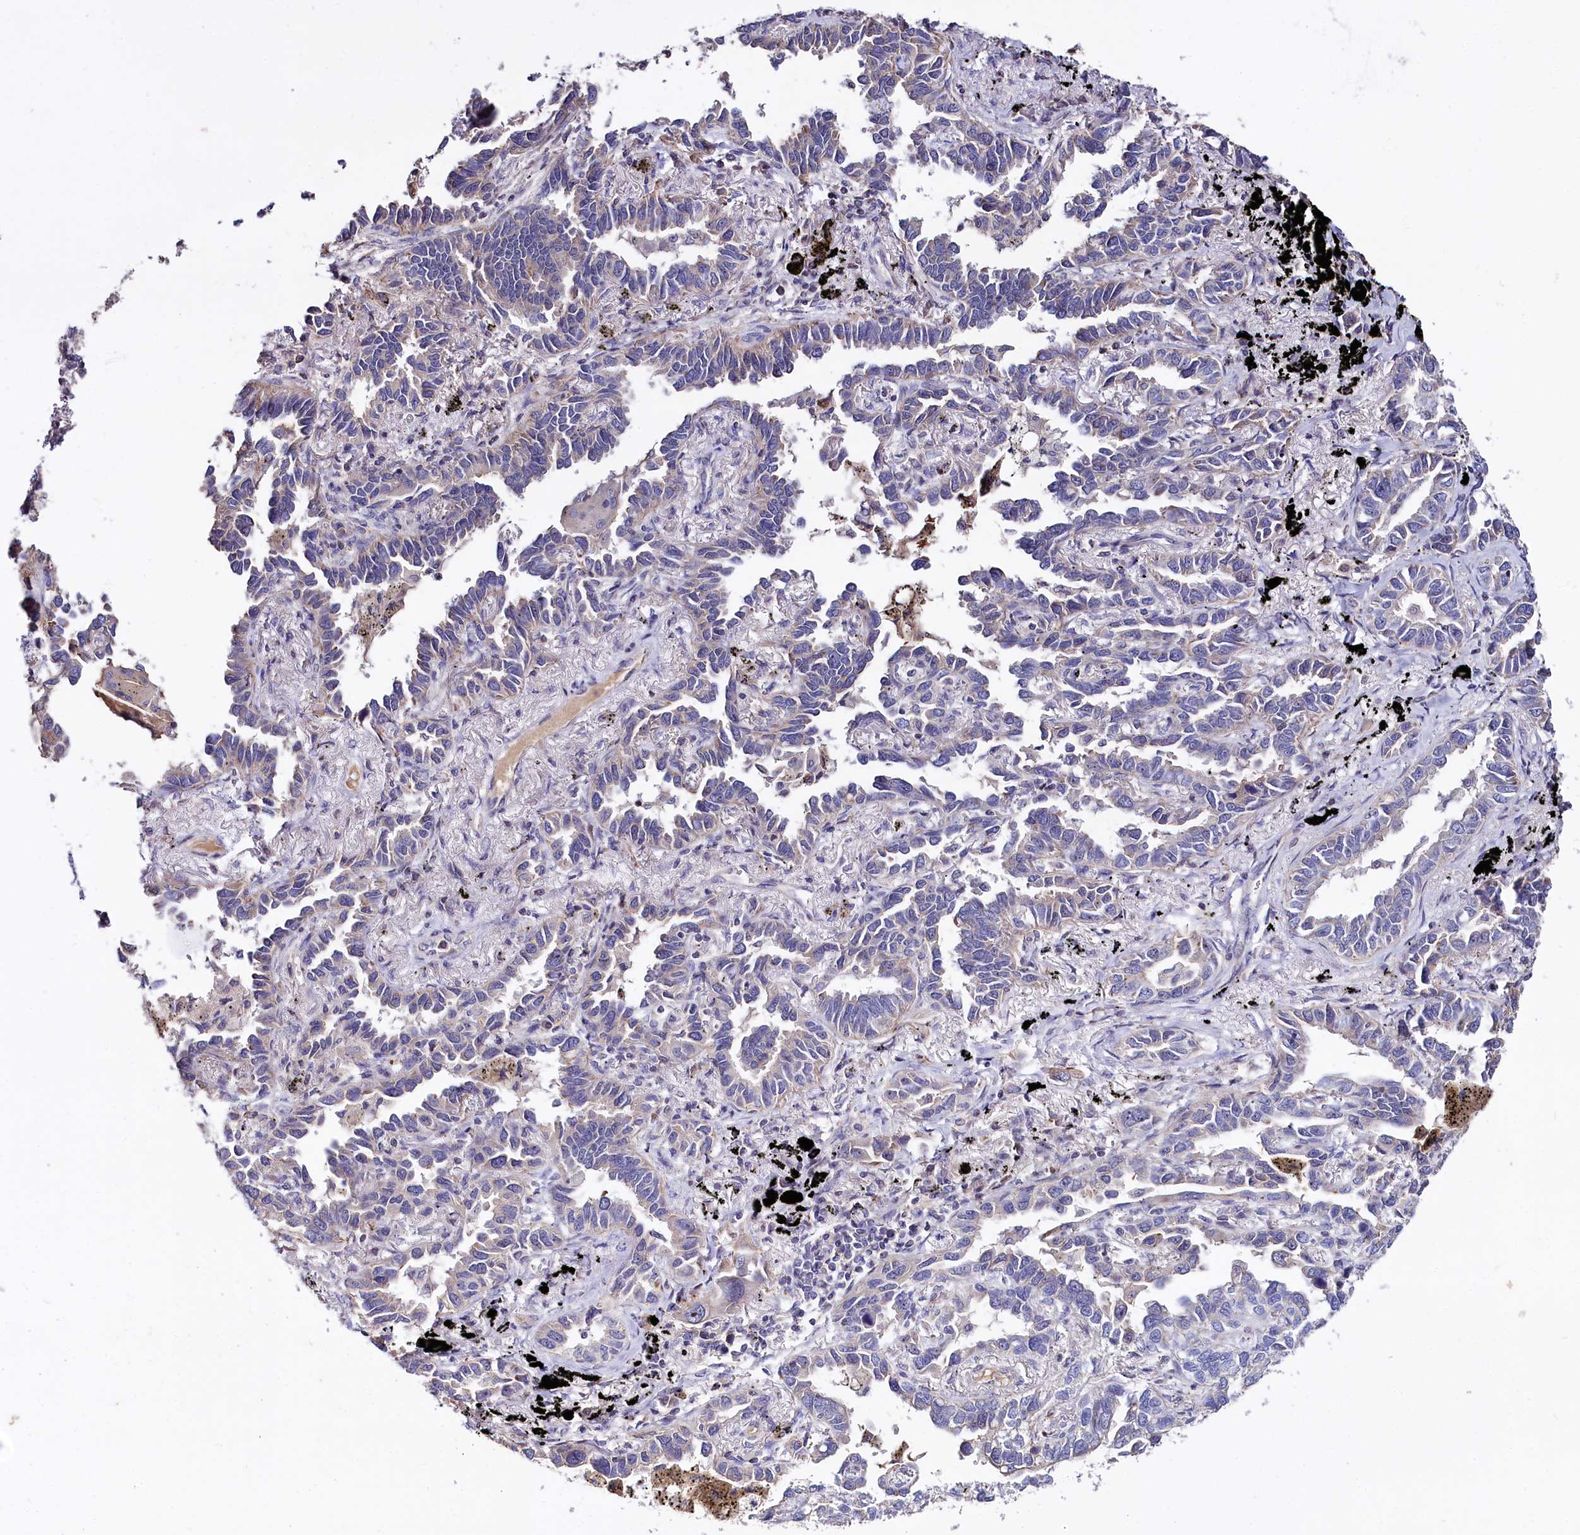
{"staining": {"intensity": "weak", "quantity": "<25%", "location": "cytoplasmic/membranous"}, "tissue": "lung cancer", "cell_type": "Tumor cells", "image_type": "cancer", "snomed": [{"axis": "morphology", "description": "Adenocarcinoma, NOS"}, {"axis": "topography", "description": "Lung"}], "caption": "Immunohistochemistry (IHC) image of human adenocarcinoma (lung) stained for a protein (brown), which displays no staining in tumor cells.", "gene": "RPUSD3", "patient": {"sex": "male", "age": 67}}